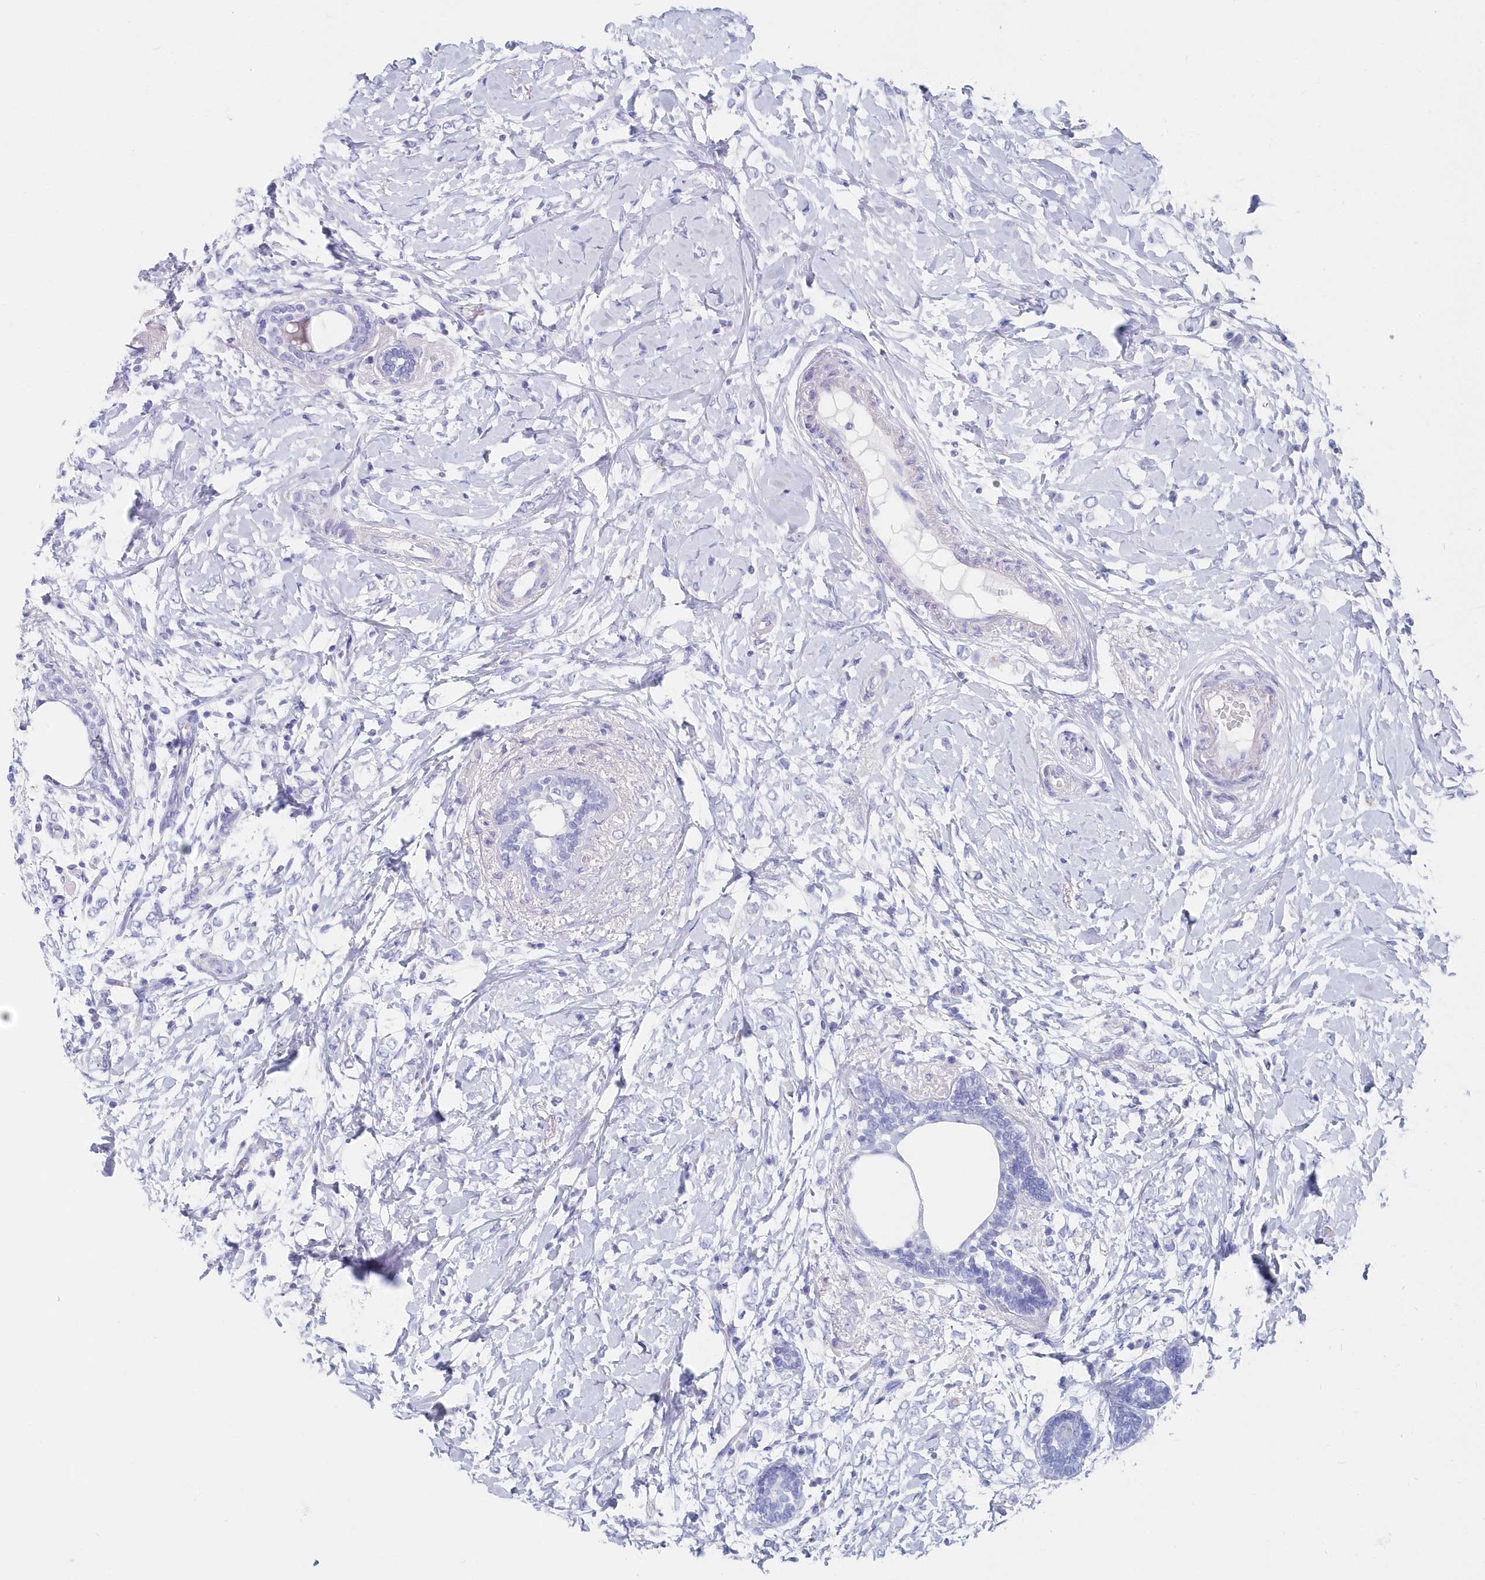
{"staining": {"intensity": "negative", "quantity": "none", "location": "none"}, "tissue": "breast cancer", "cell_type": "Tumor cells", "image_type": "cancer", "snomed": [{"axis": "morphology", "description": "Normal tissue, NOS"}, {"axis": "morphology", "description": "Lobular carcinoma"}, {"axis": "topography", "description": "Breast"}], "caption": "The histopathology image demonstrates no staining of tumor cells in breast lobular carcinoma.", "gene": "CSNK1G2", "patient": {"sex": "female", "age": 47}}